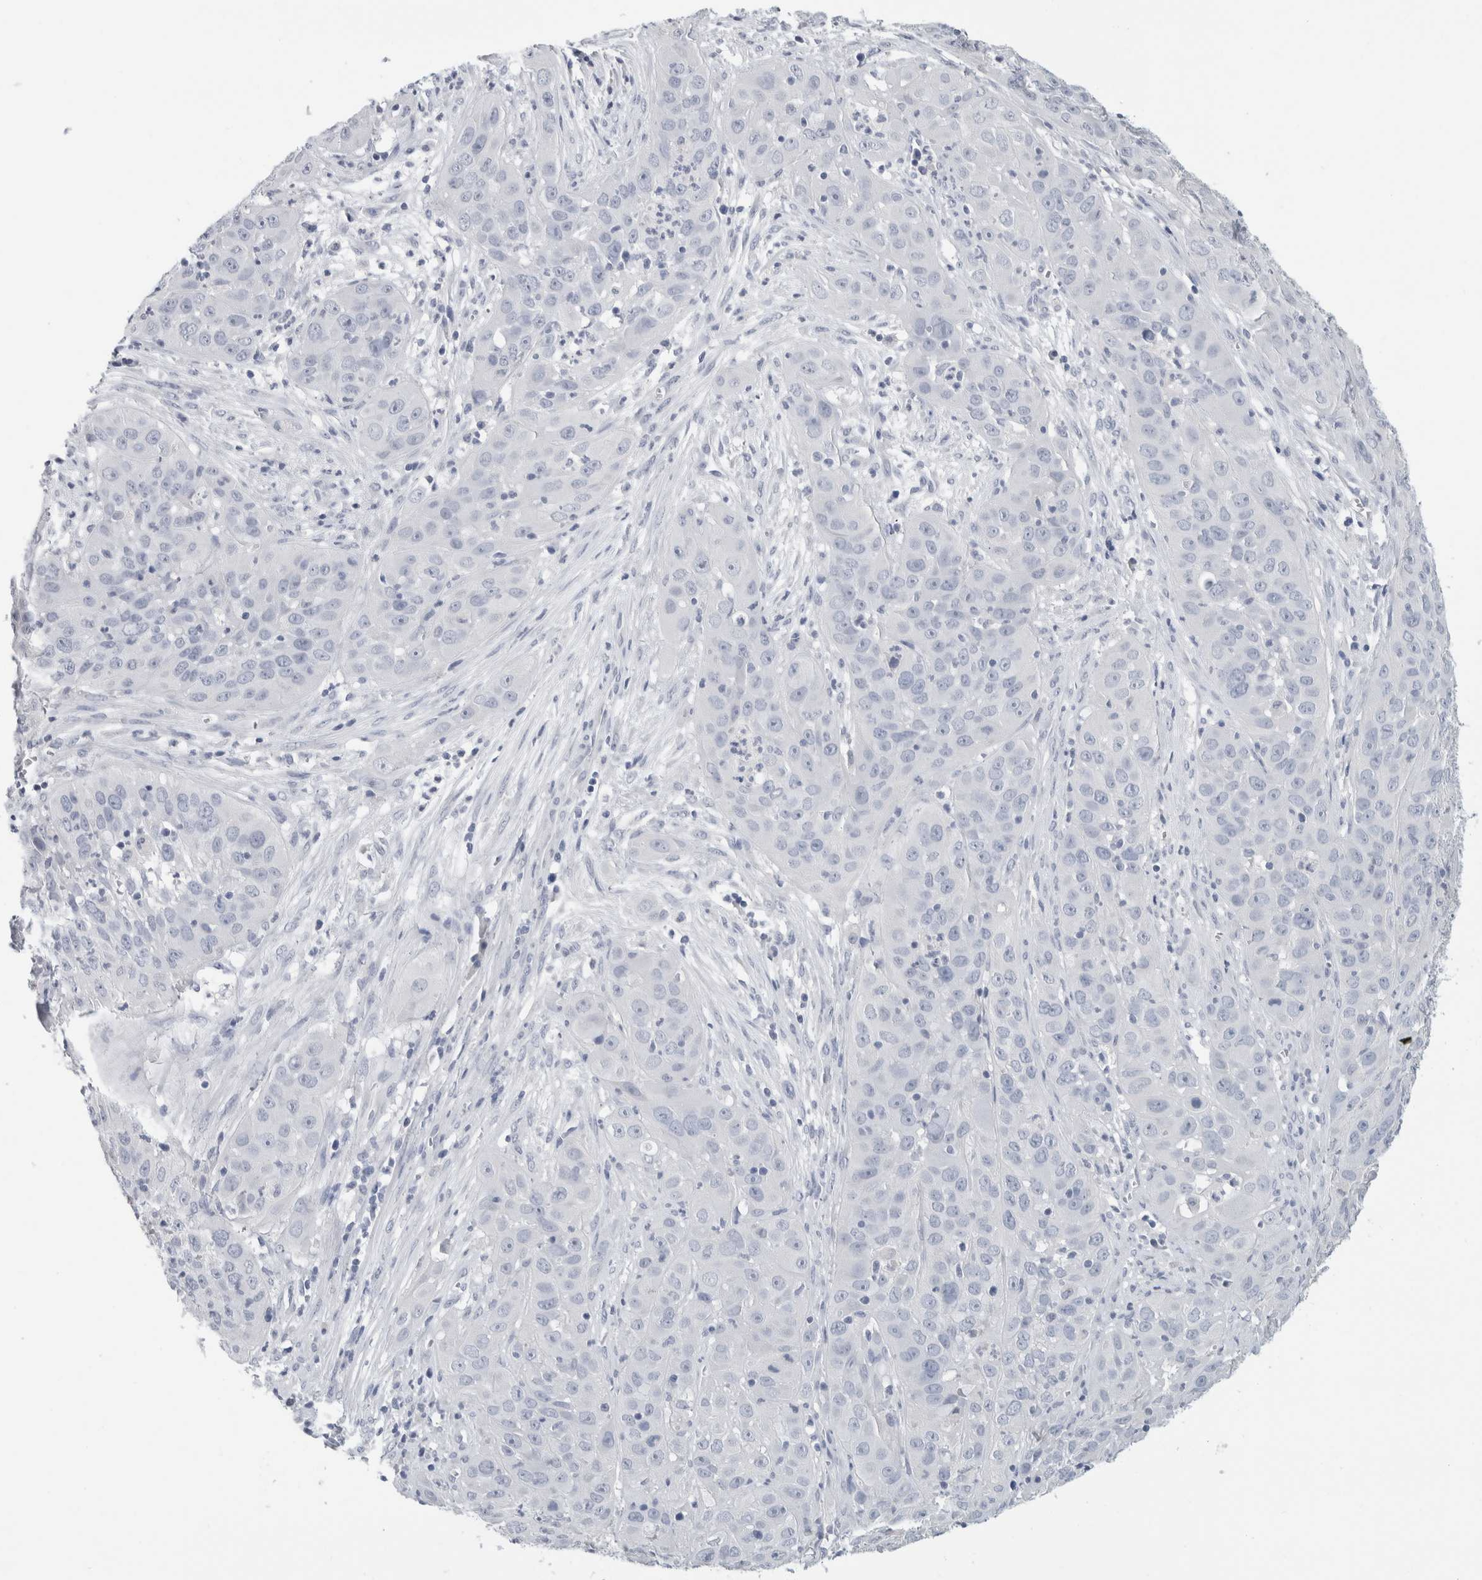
{"staining": {"intensity": "negative", "quantity": "none", "location": "none"}, "tissue": "cervical cancer", "cell_type": "Tumor cells", "image_type": "cancer", "snomed": [{"axis": "morphology", "description": "Squamous cell carcinoma, NOS"}, {"axis": "topography", "description": "Cervix"}], "caption": "There is no significant positivity in tumor cells of cervical squamous cell carcinoma.", "gene": "BCAN", "patient": {"sex": "female", "age": 32}}